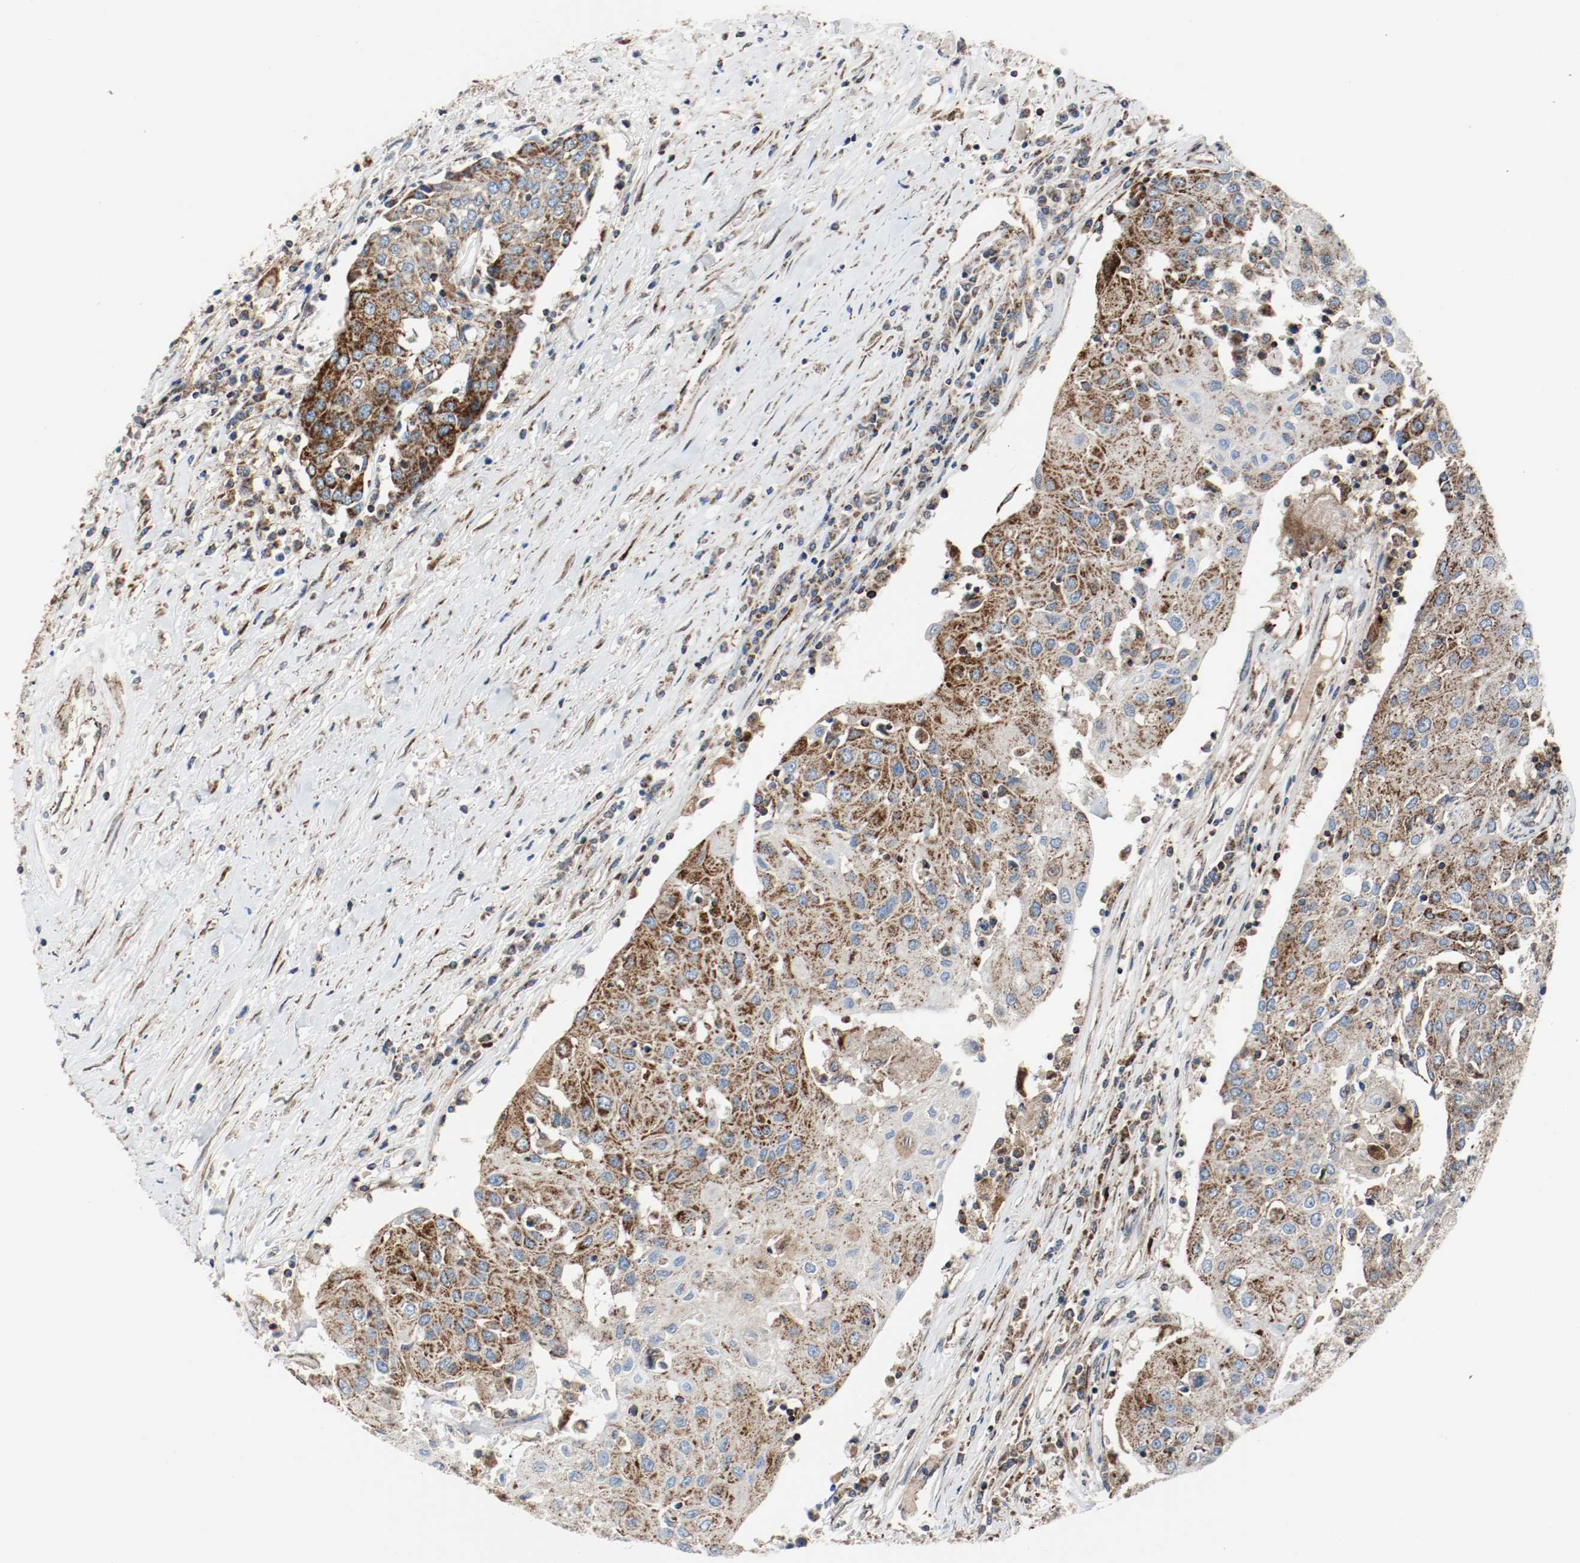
{"staining": {"intensity": "strong", "quantity": ">75%", "location": "cytoplasmic/membranous"}, "tissue": "urothelial cancer", "cell_type": "Tumor cells", "image_type": "cancer", "snomed": [{"axis": "morphology", "description": "Urothelial carcinoma, High grade"}, {"axis": "topography", "description": "Urinary bladder"}], "caption": "The micrograph reveals staining of urothelial cancer, revealing strong cytoplasmic/membranous protein expression (brown color) within tumor cells.", "gene": "TXNRD1", "patient": {"sex": "female", "age": 85}}